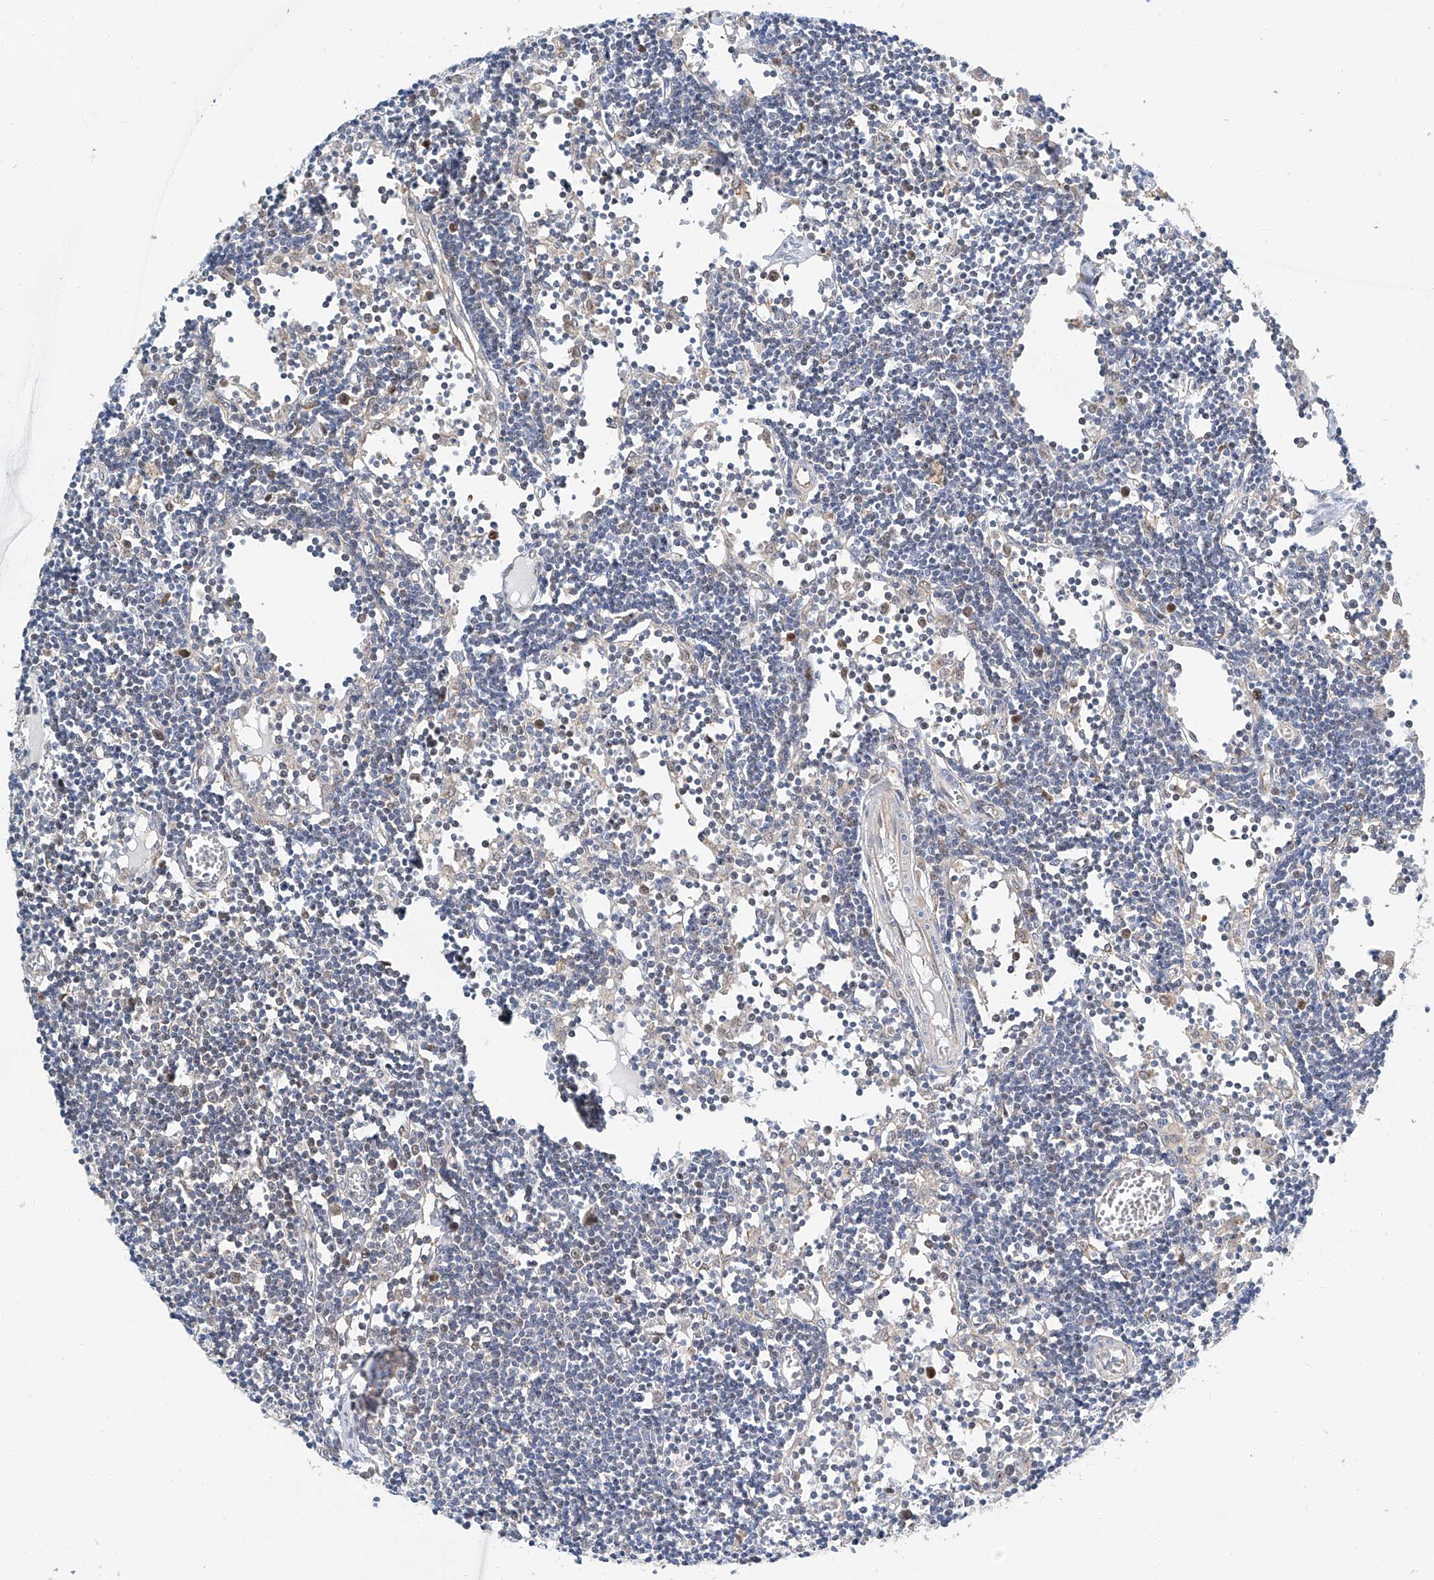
{"staining": {"intensity": "moderate", "quantity": "<25%", "location": "cytoplasmic/membranous,nuclear"}, "tissue": "lymph node", "cell_type": "Non-germinal center cells", "image_type": "normal", "snomed": [{"axis": "morphology", "description": "Normal tissue, NOS"}, {"axis": "topography", "description": "Lymph node"}], "caption": "High-magnification brightfield microscopy of normal lymph node stained with DAB (3,3'-diaminobenzidine) (brown) and counterstained with hematoxylin (blue). non-germinal center cells exhibit moderate cytoplasmic/membranous,nuclear staining is present in approximately<25% of cells.", "gene": "CLDND1", "patient": {"sex": "female", "age": 11}}